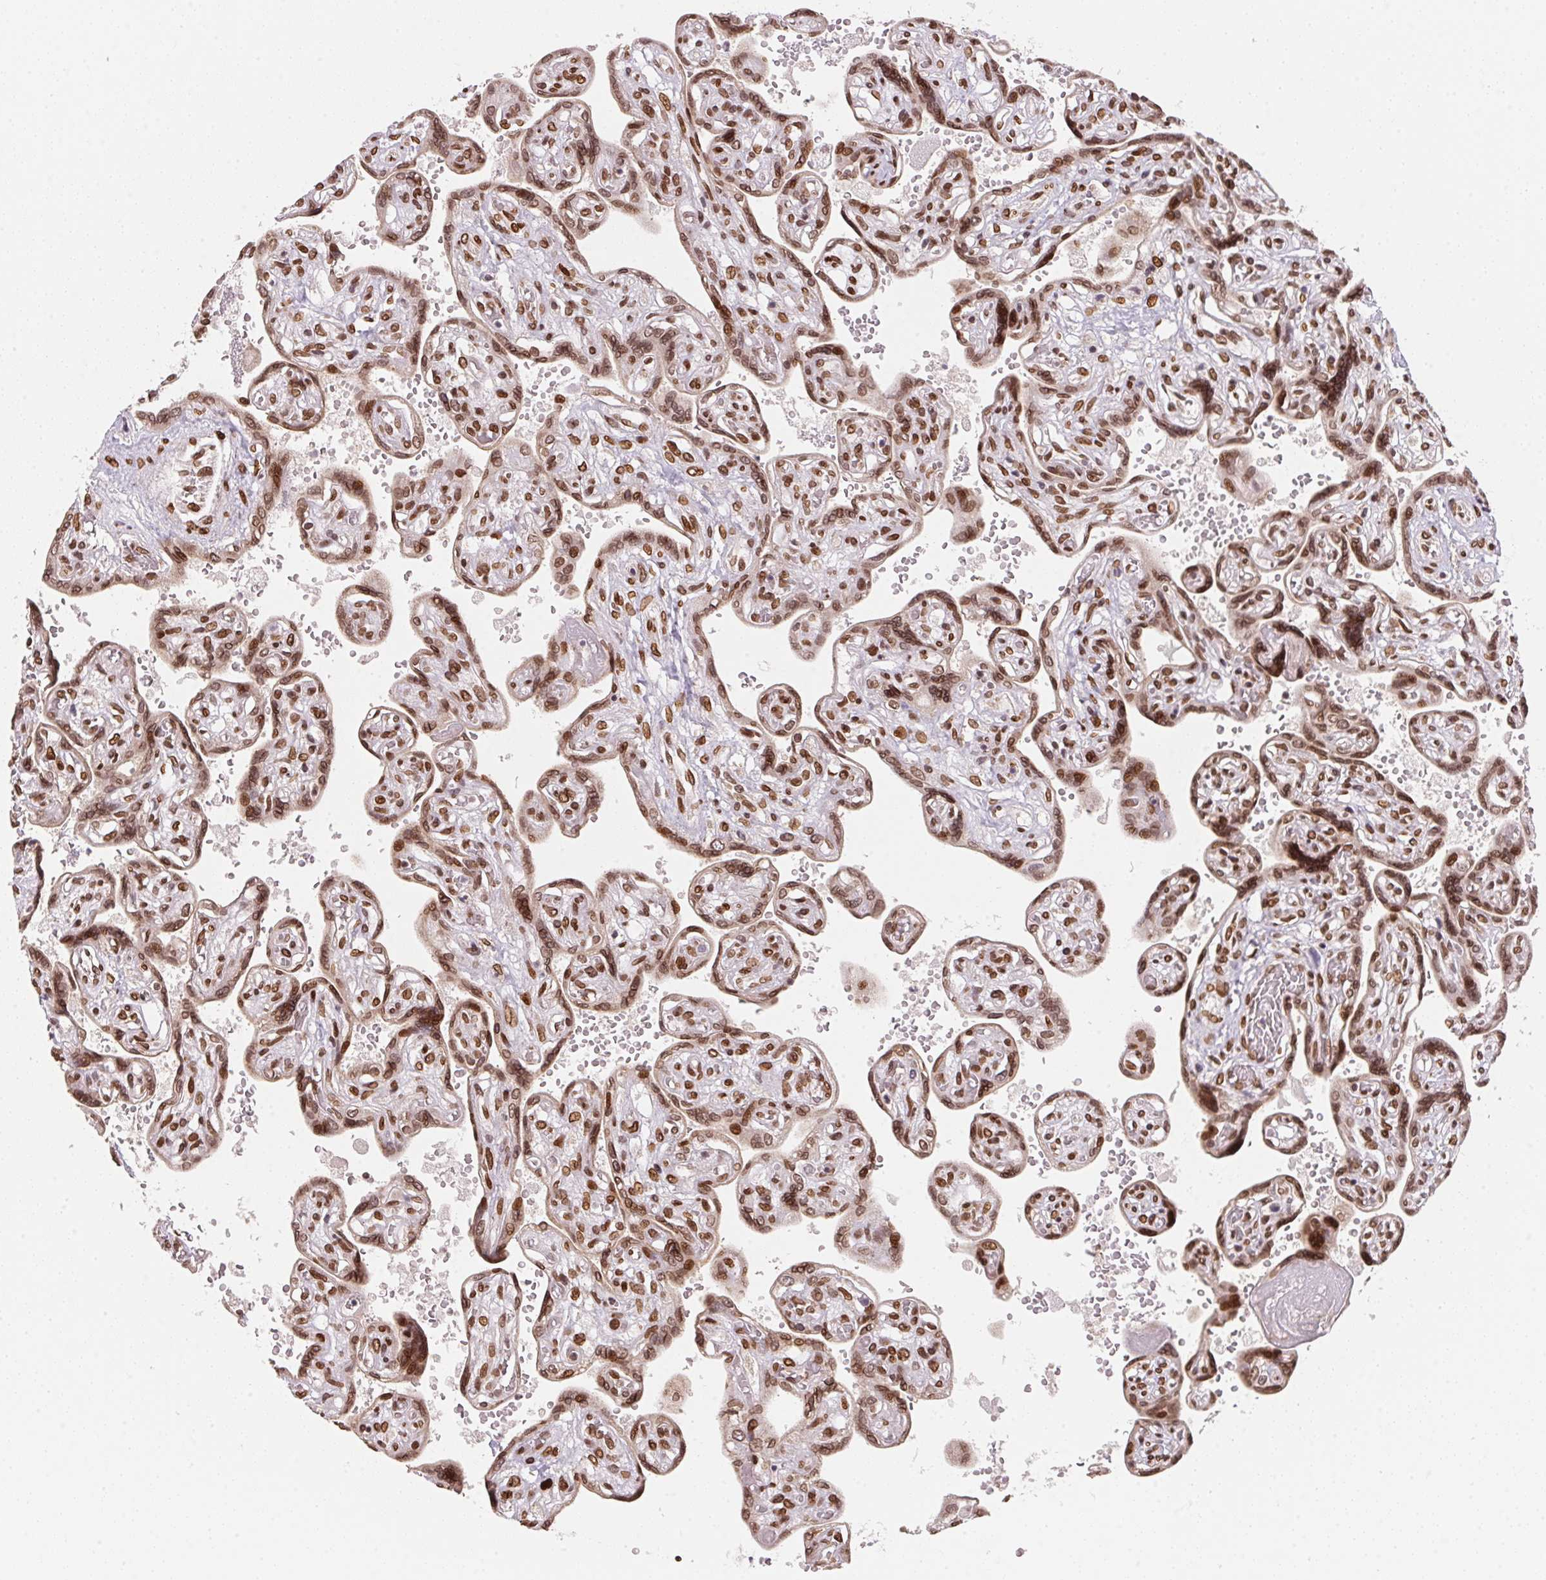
{"staining": {"intensity": "strong", "quantity": ">75%", "location": "nuclear"}, "tissue": "placenta", "cell_type": "Decidual cells", "image_type": "normal", "snomed": [{"axis": "morphology", "description": "Normal tissue, NOS"}, {"axis": "topography", "description": "Placenta"}], "caption": "Protein analysis of benign placenta reveals strong nuclear positivity in about >75% of decidual cells. (Stains: DAB in brown, nuclei in blue, Microscopy: brightfield microscopy at high magnification).", "gene": "SAP30BP", "patient": {"sex": "female", "age": 32}}